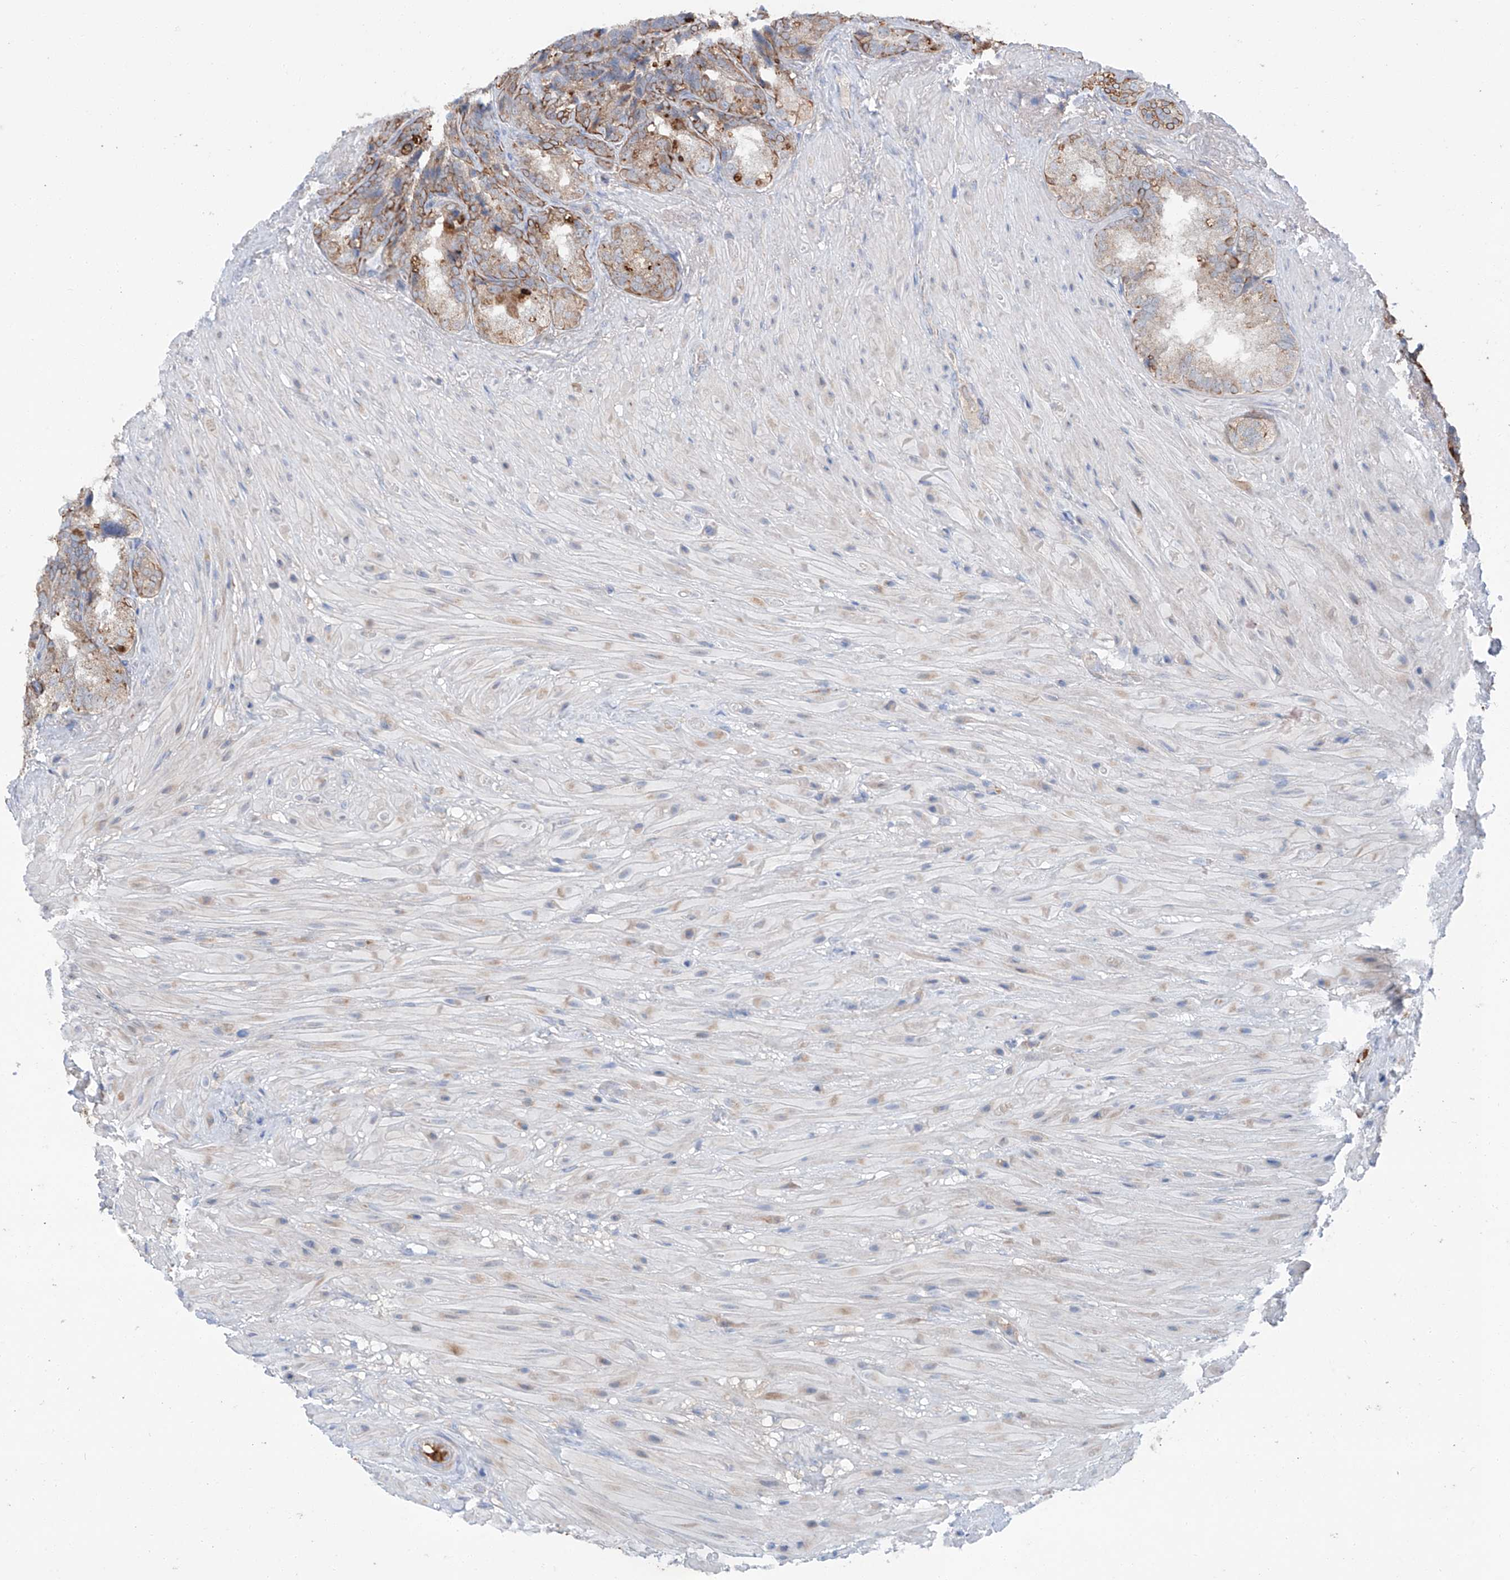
{"staining": {"intensity": "weak", "quantity": ">75%", "location": "cytoplasmic/membranous"}, "tissue": "seminal vesicle", "cell_type": "Glandular cells", "image_type": "normal", "snomed": [{"axis": "morphology", "description": "Normal tissue, NOS"}, {"axis": "topography", "description": "Seminal veicle"}, {"axis": "topography", "description": "Peripheral nerve tissue"}], "caption": "Seminal vesicle stained with DAB (3,3'-diaminobenzidine) immunohistochemistry (IHC) displays low levels of weak cytoplasmic/membranous positivity in about >75% of glandular cells.", "gene": "SIX4", "patient": {"sex": "male", "age": 63}}